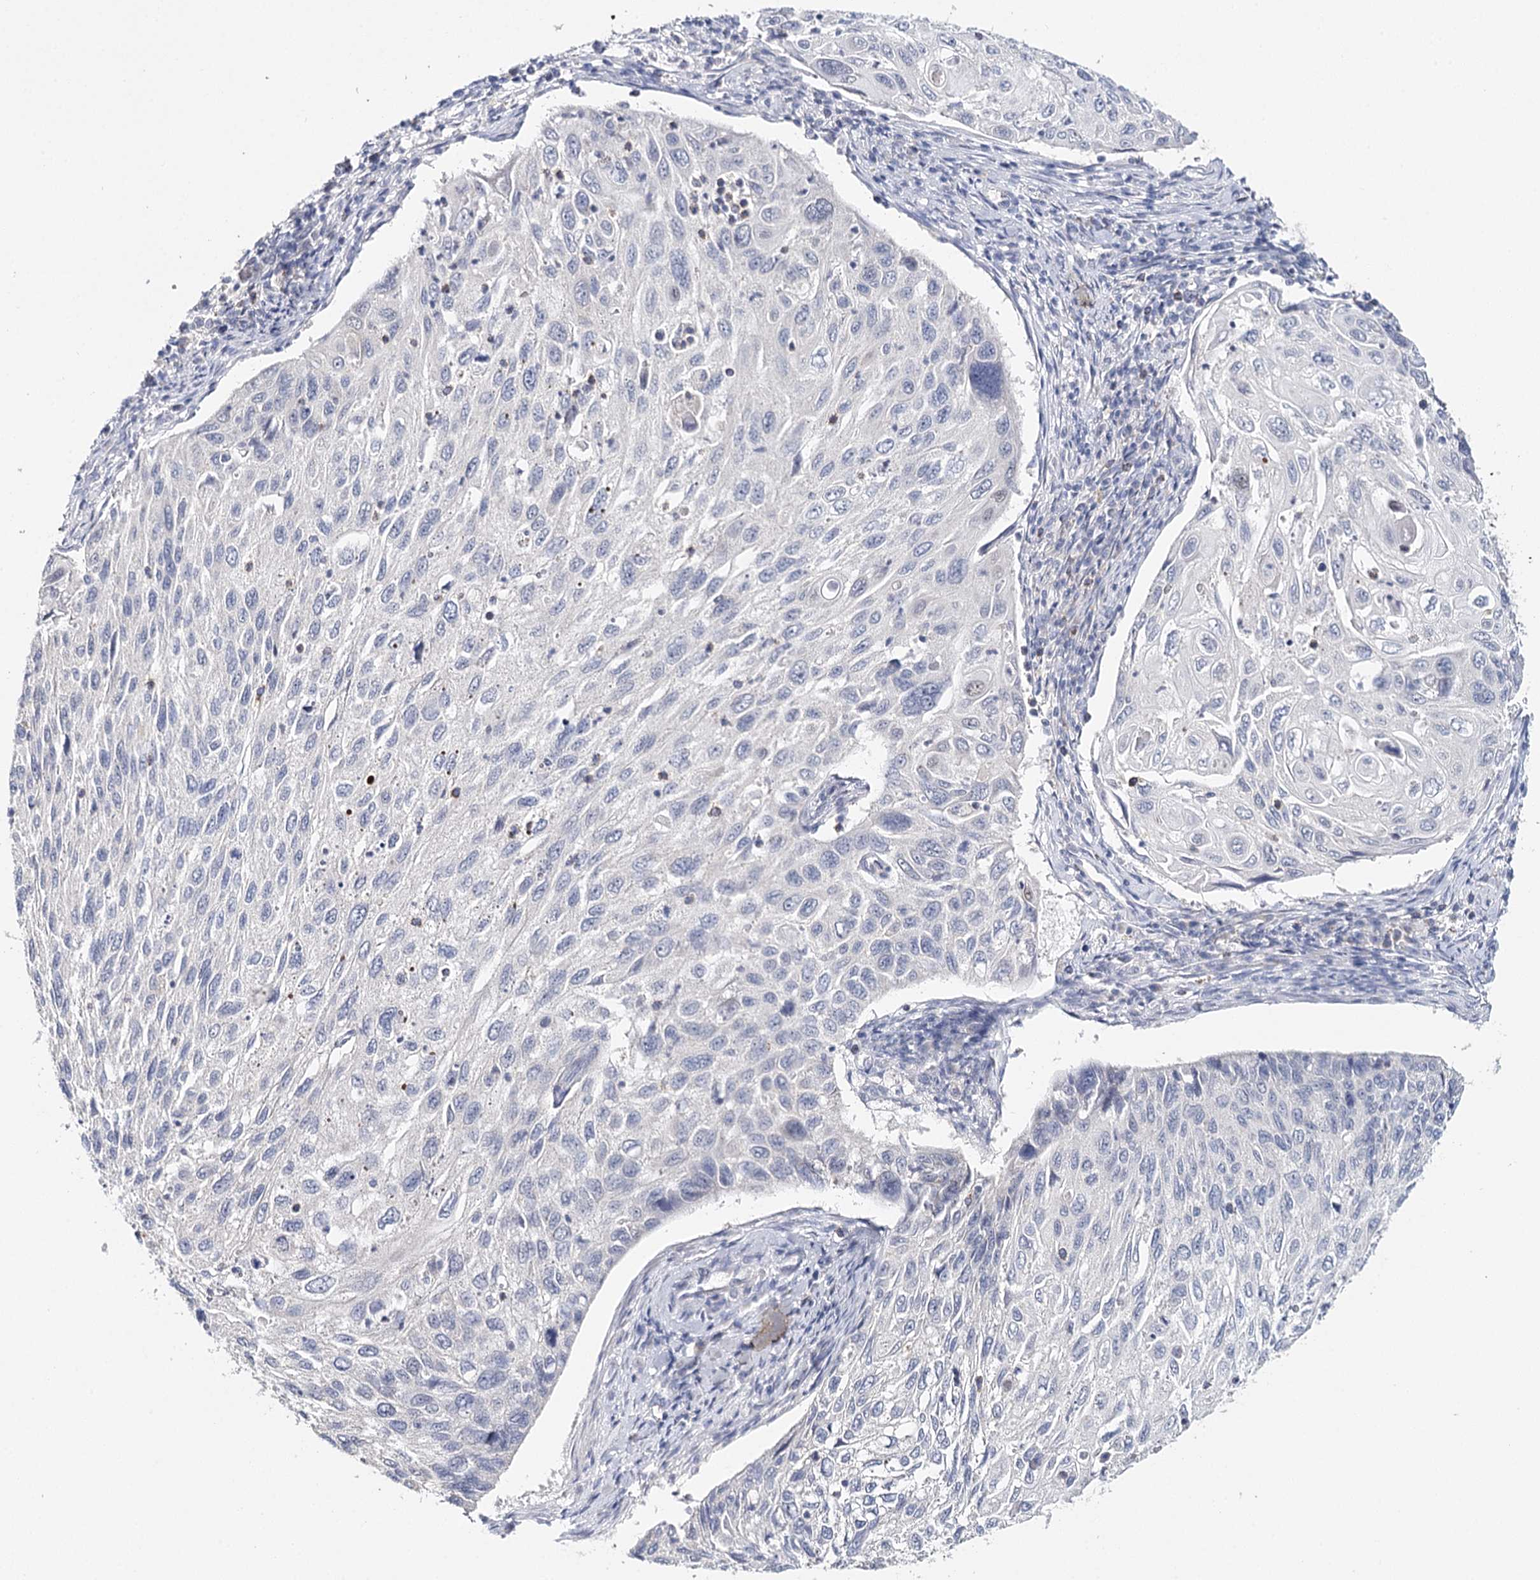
{"staining": {"intensity": "negative", "quantity": "none", "location": "none"}, "tissue": "cervical cancer", "cell_type": "Tumor cells", "image_type": "cancer", "snomed": [{"axis": "morphology", "description": "Squamous cell carcinoma, NOS"}, {"axis": "topography", "description": "Cervix"}], "caption": "A photomicrograph of cervical cancer stained for a protein exhibits no brown staining in tumor cells.", "gene": "TP53", "patient": {"sex": "female", "age": 70}}